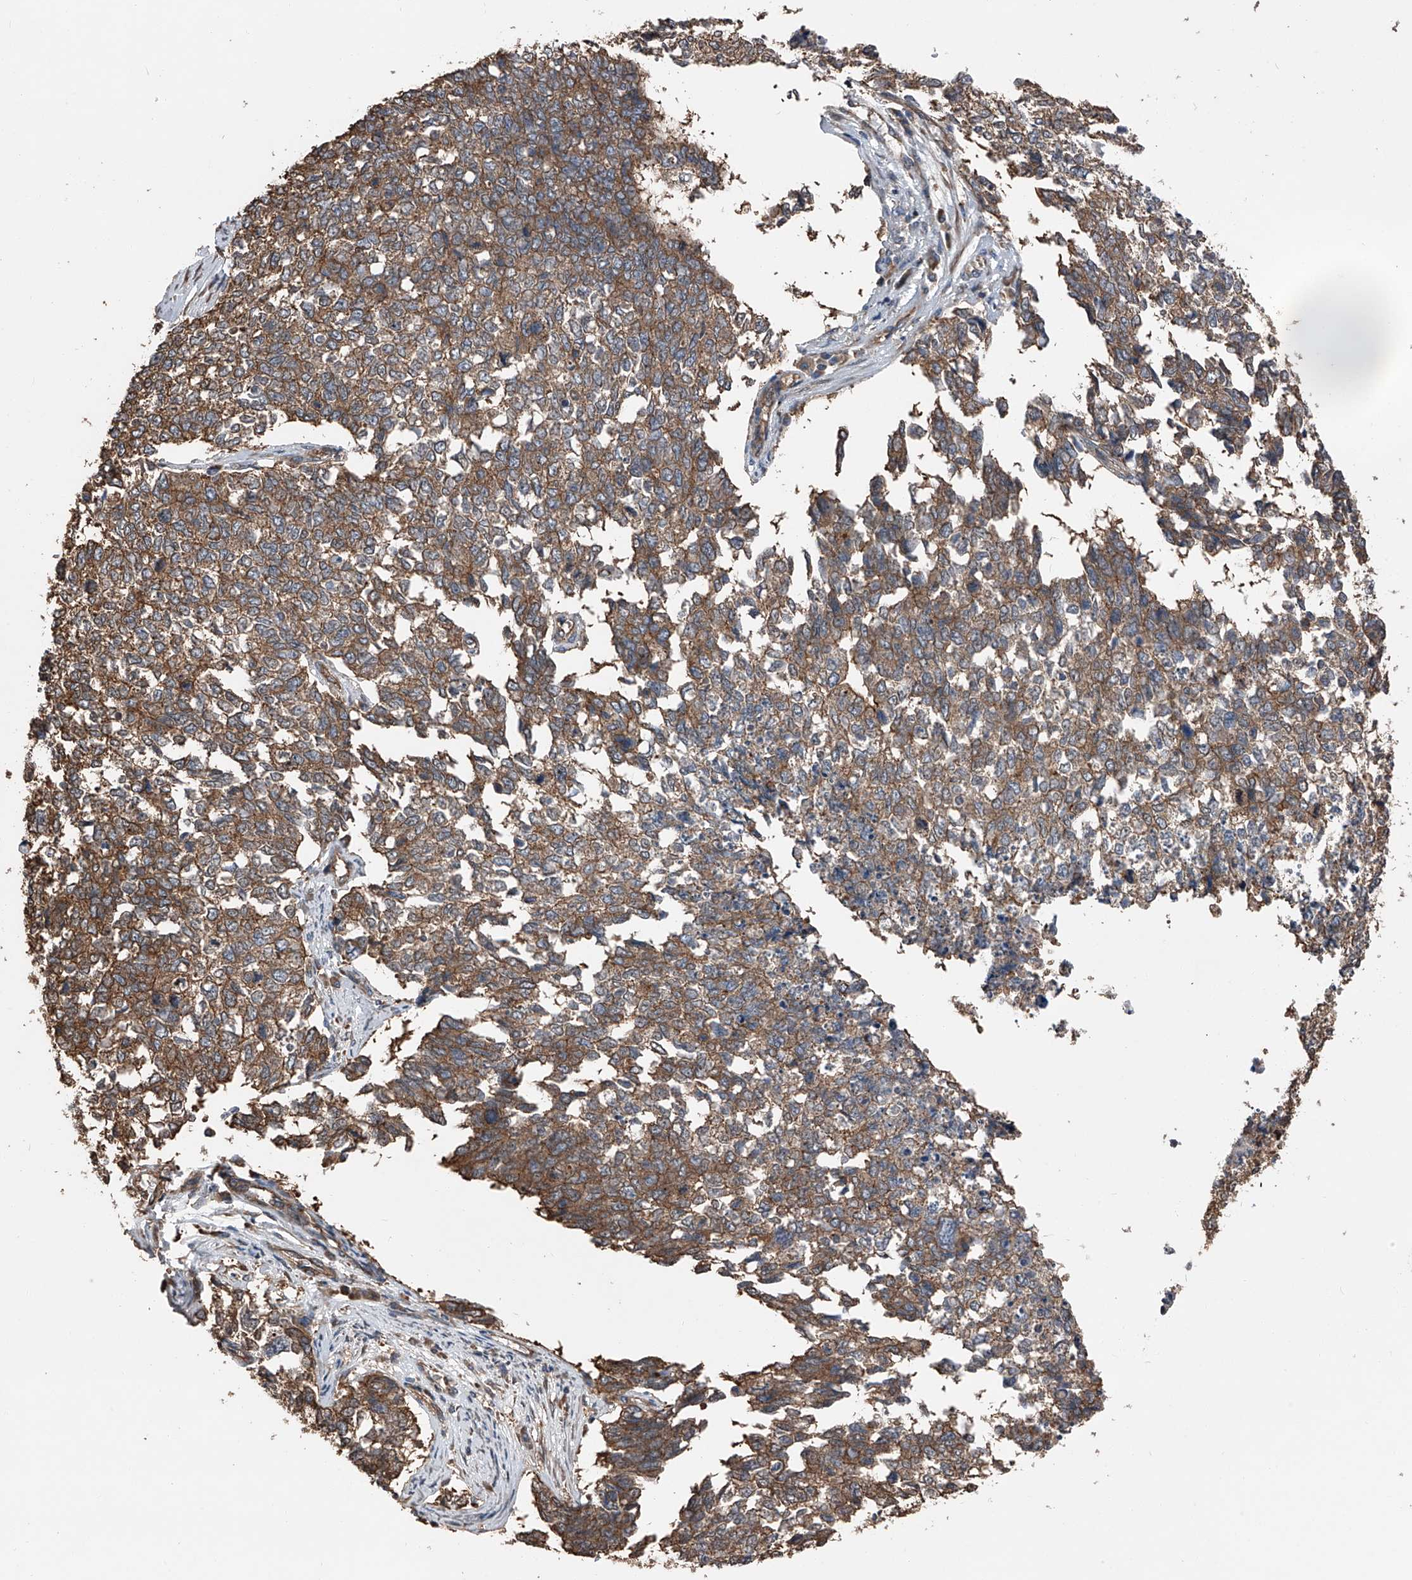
{"staining": {"intensity": "moderate", "quantity": ">75%", "location": "cytoplasmic/membranous"}, "tissue": "cervical cancer", "cell_type": "Tumor cells", "image_type": "cancer", "snomed": [{"axis": "morphology", "description": "Squamous cell carcinoma, NOS"}, {"axis": "topography", "description": "Cervix"}], "caption": "Human cervical cancer (squamous cell carcinoma) stained with a brown dye reveals moderate cytoplasmic/membranous positive expression in about >75% of tumor cells.", "gene": "KCNJ2", "patient": {"sex": "female", "age": 63}}